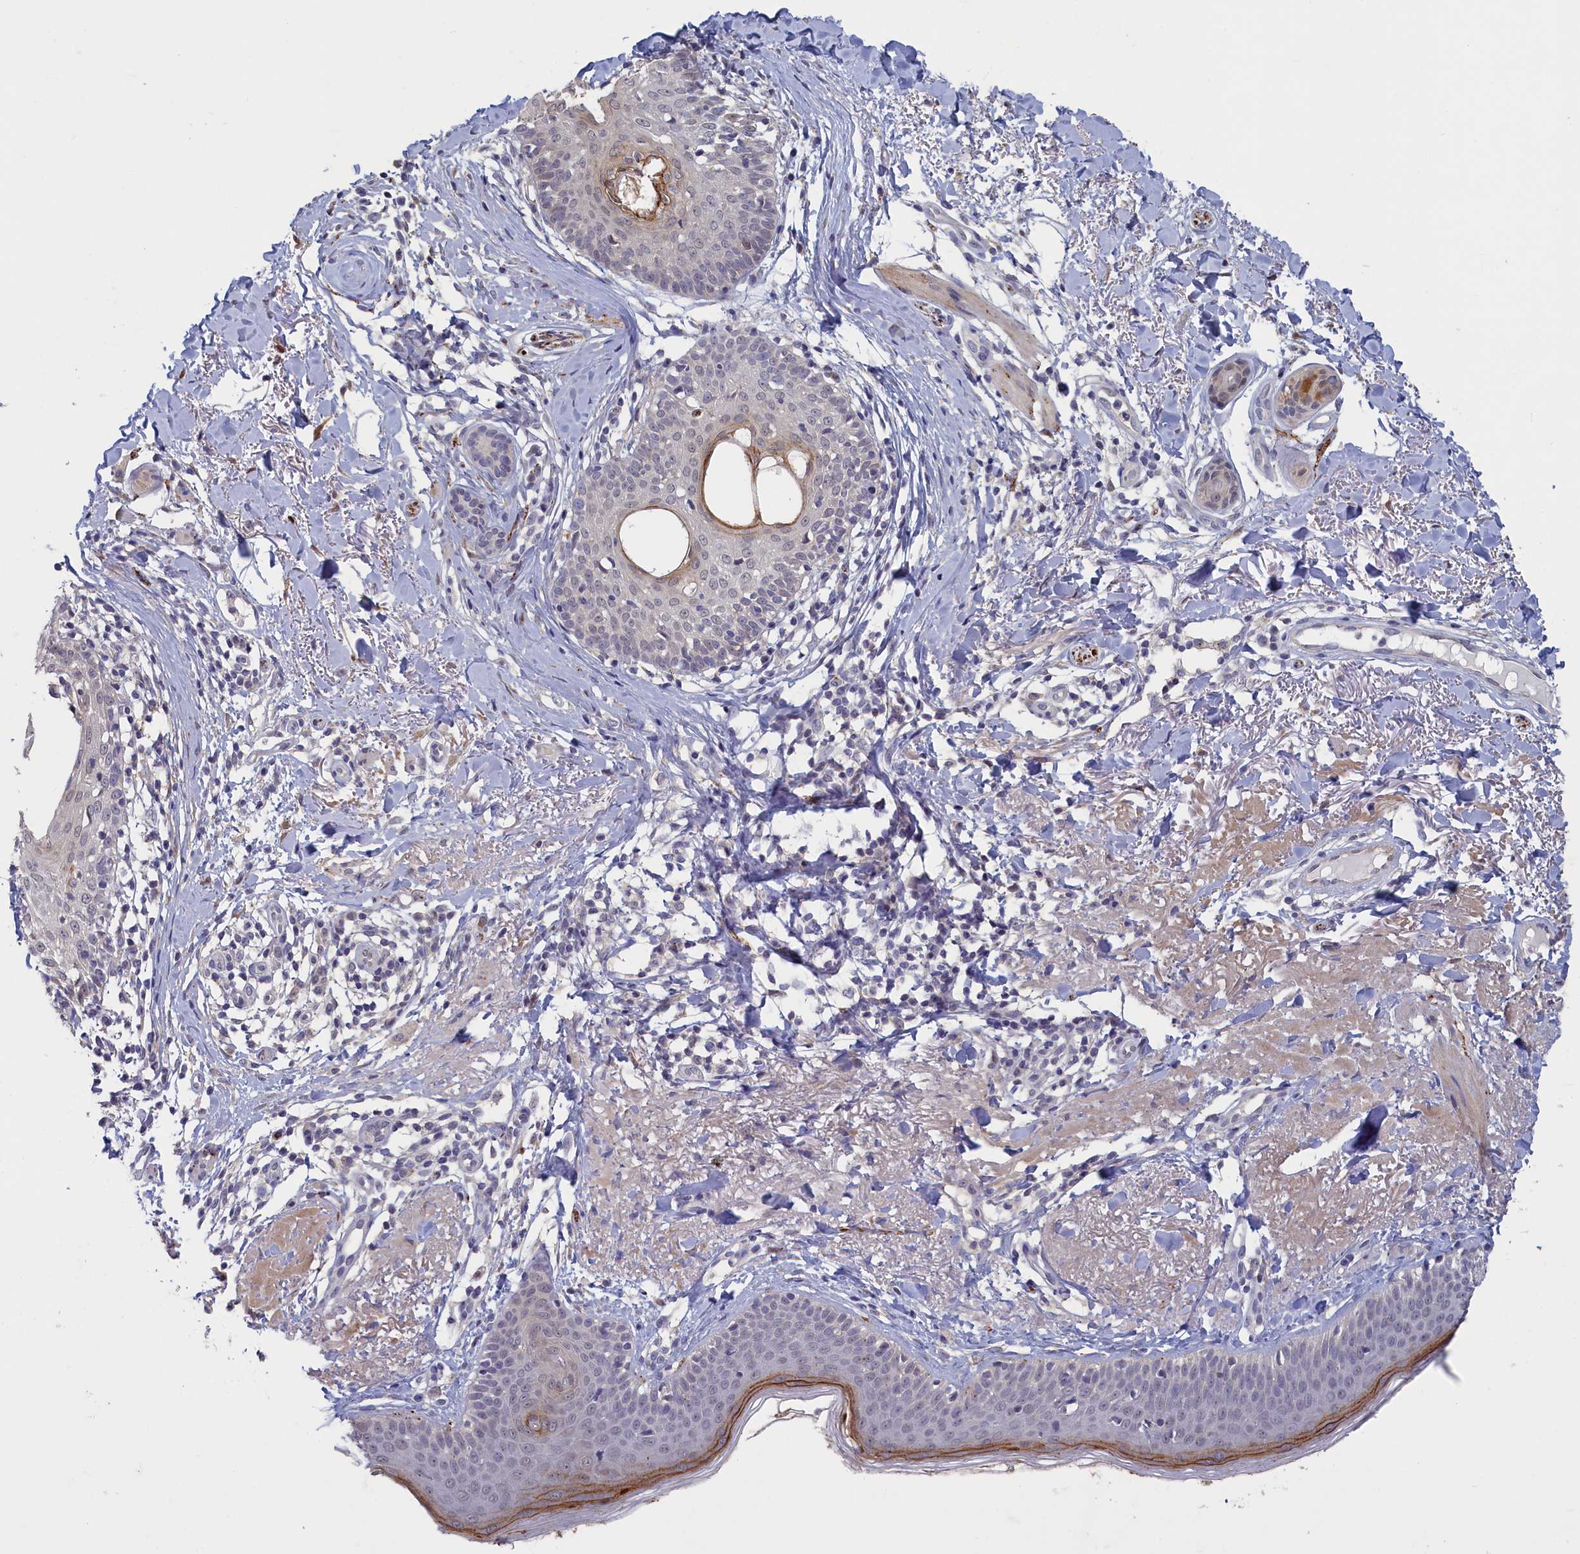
{"staining": {"intensity": "negative", "quantity": "none", "location": "none"}, "tissue": "skin cancer", "cell_type": "Tumor cells", "image_type": "cancer", "snomed": [{"axis": "morphology", "description": "Basal cell carcinoma"}, {"axis": "topography", "description": "Skin"}], "caption": "High power microscopy photomicrograph of an immunohistochemistry (IHC) histopathology image of basal cell carcinoma (skin), revealing no significant expression in tumor cells.", "gene": "UCHL3", "patient": {"sex": "female", "age": 61}}